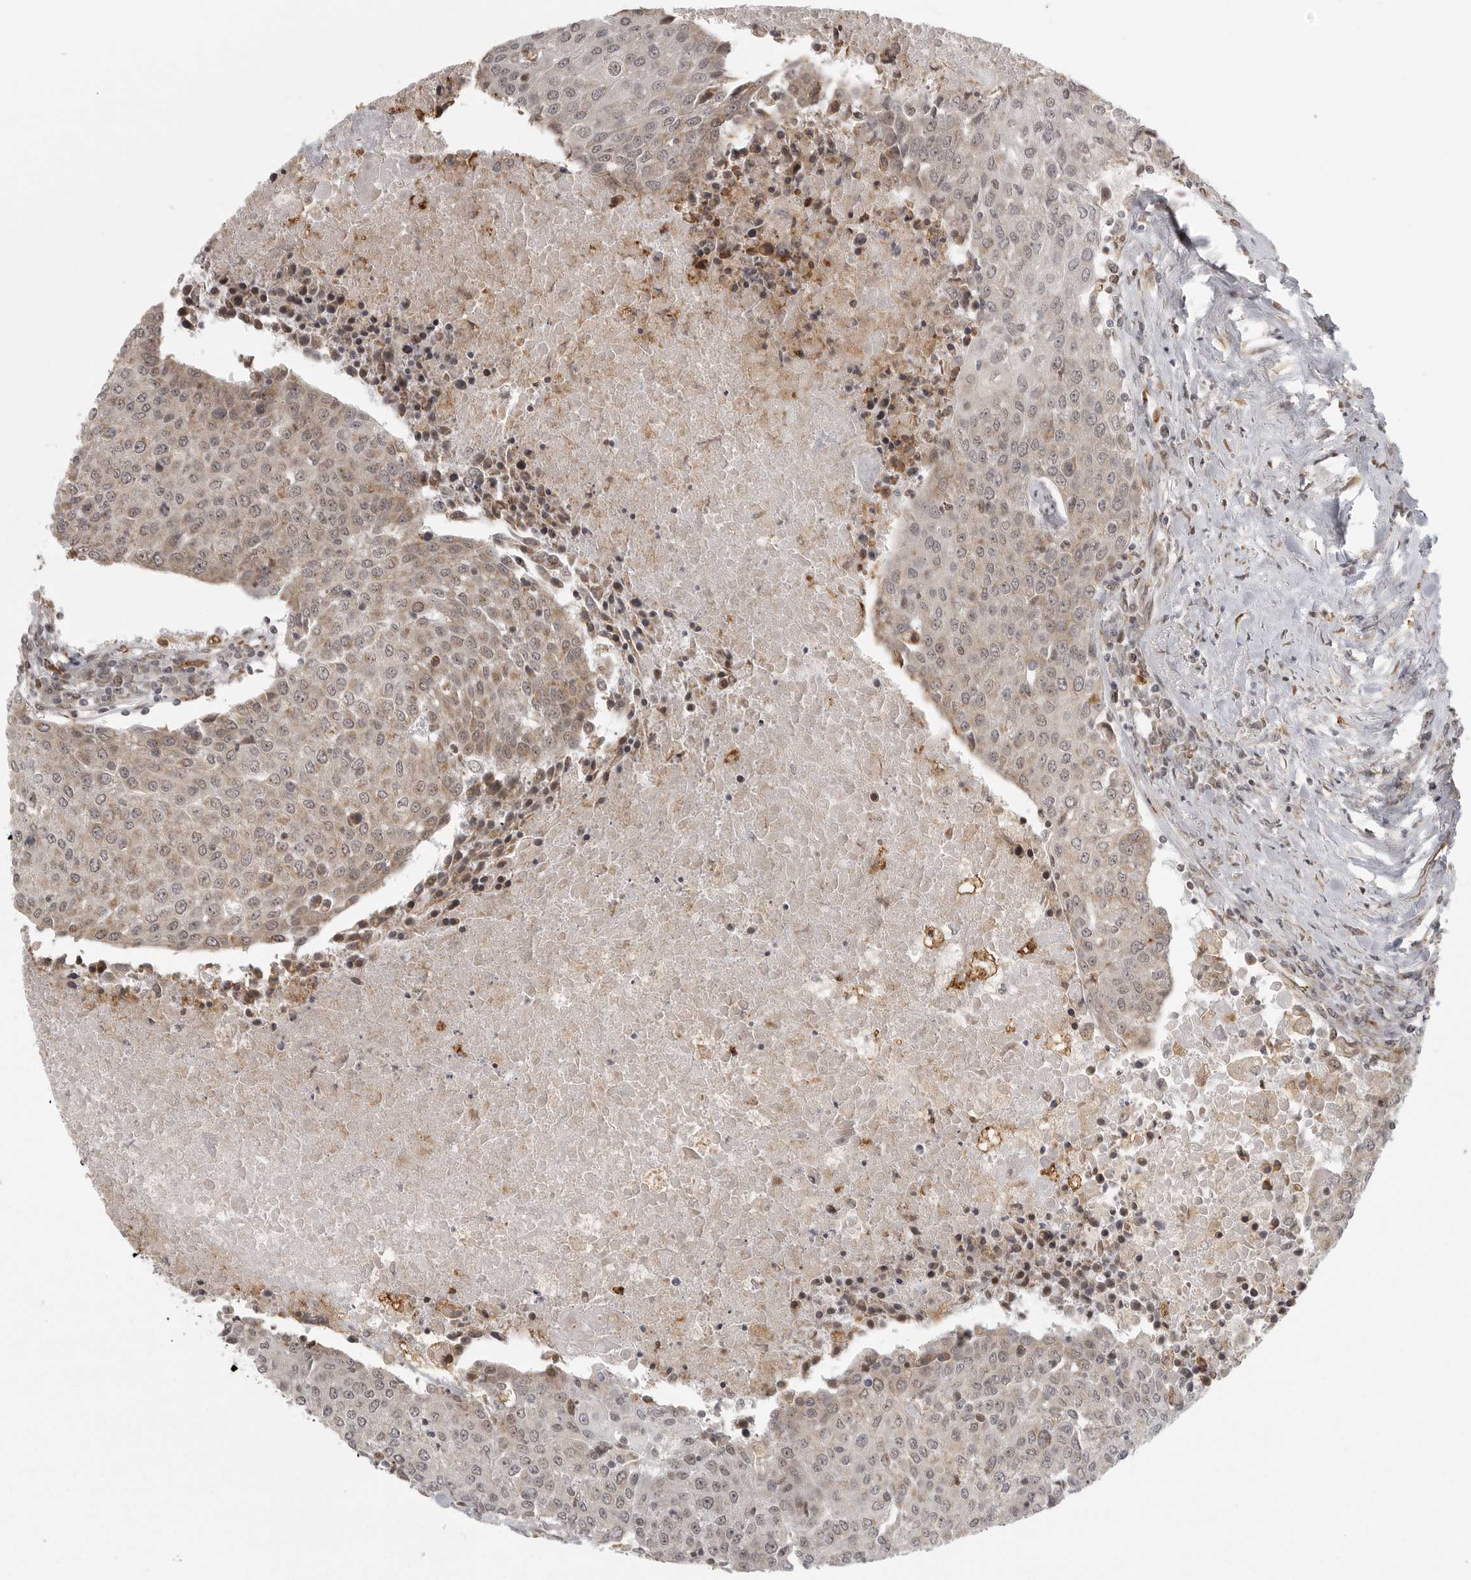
{"staining": {"intensity": "weak", "quantity": "25%-75%", "location": "cytoplasmic/membranous,nuclear"}, "tissue": "urothelial cancer", "cell_type": "Tumor cells", "image_type": "cancer", "snomed": [{"axis": "morphology", "description": "Urothelial carcinoma, High grade"}, {"axis": "topography", "description": "Urinary bladder"}], "caption": "High-grade urothelial carcinoma tissue shows weak cytoplasmic/membranous and nuclear staining in approximately 25%-75% of tumor cells The protein of interest is stained brown, and the nuclei are stained in blue (DAB IHC with brightfield microscopy, high magnification).", "gene": "ISG20L2", "patient": {"sex": "female", "age": 85}}